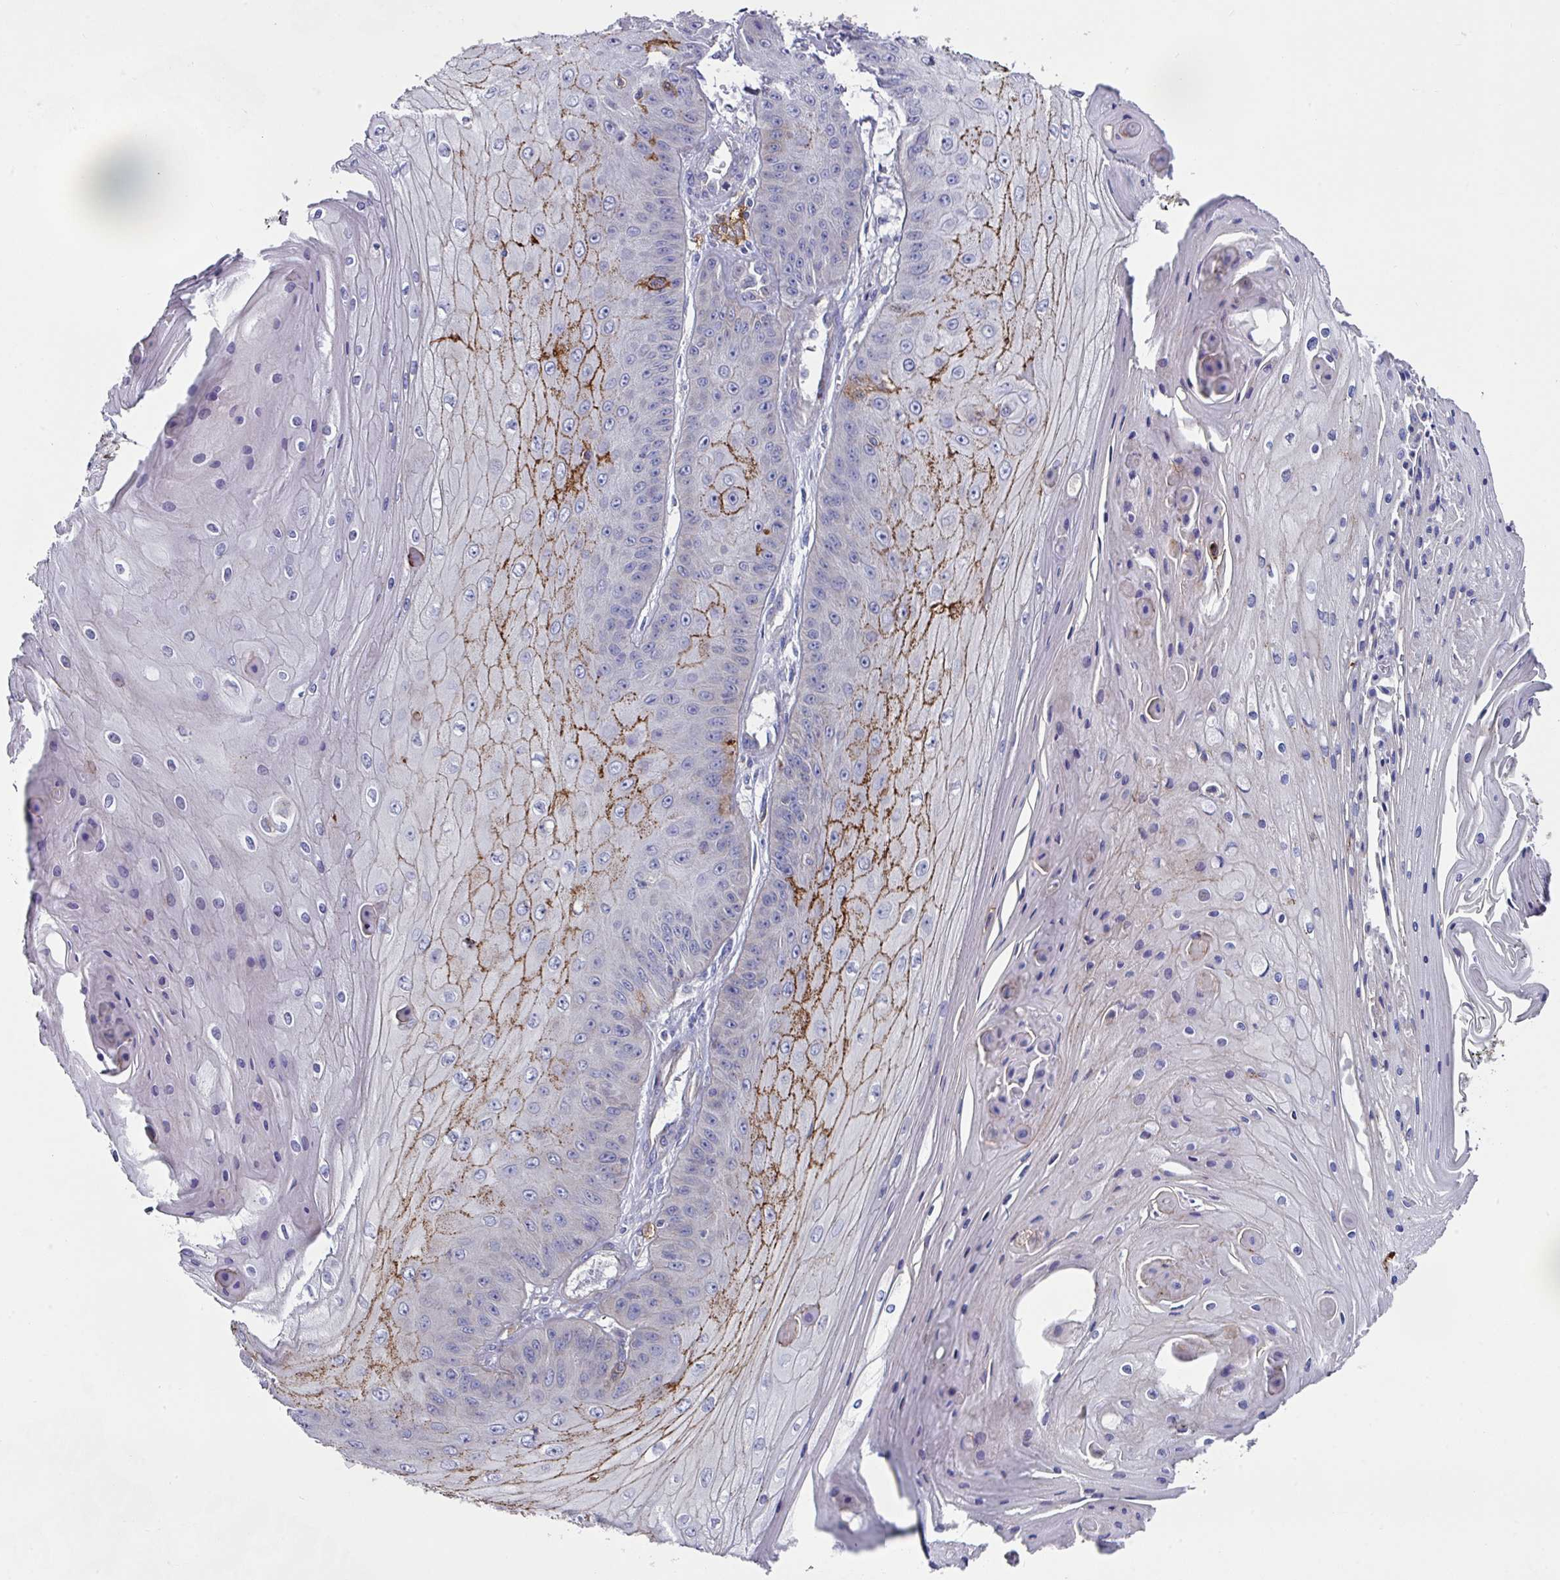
{"staining": {"intensity": "moderate", "quantity": "25%-75%", "location": "cytoplasmic/membranous"}, "tissue": "skin cancer", "cell_type": "Tumor cells", "image_type": "cancer", "snomed": [{"axis": "morphology", "description": "Squamous cell carcinoma, NOS"}, {"axis": "topography", "description": "Skin"}], "caption": "Immunohistochemistry (DAB) staining of human skin cancer (squamous cell carcinoma) shows moderate cytoplasmic/membranous protein positivity in approximately 25%-75% of tumor cells. The protein of interest is stained brown, and the nuclei are stained in blue (DAB (3,3'-diaminobenzidine) IHC with brightfield microscopy, high magnification).", "gene": "CLDN1", "patient": {"sex": "male", "age": 70}}